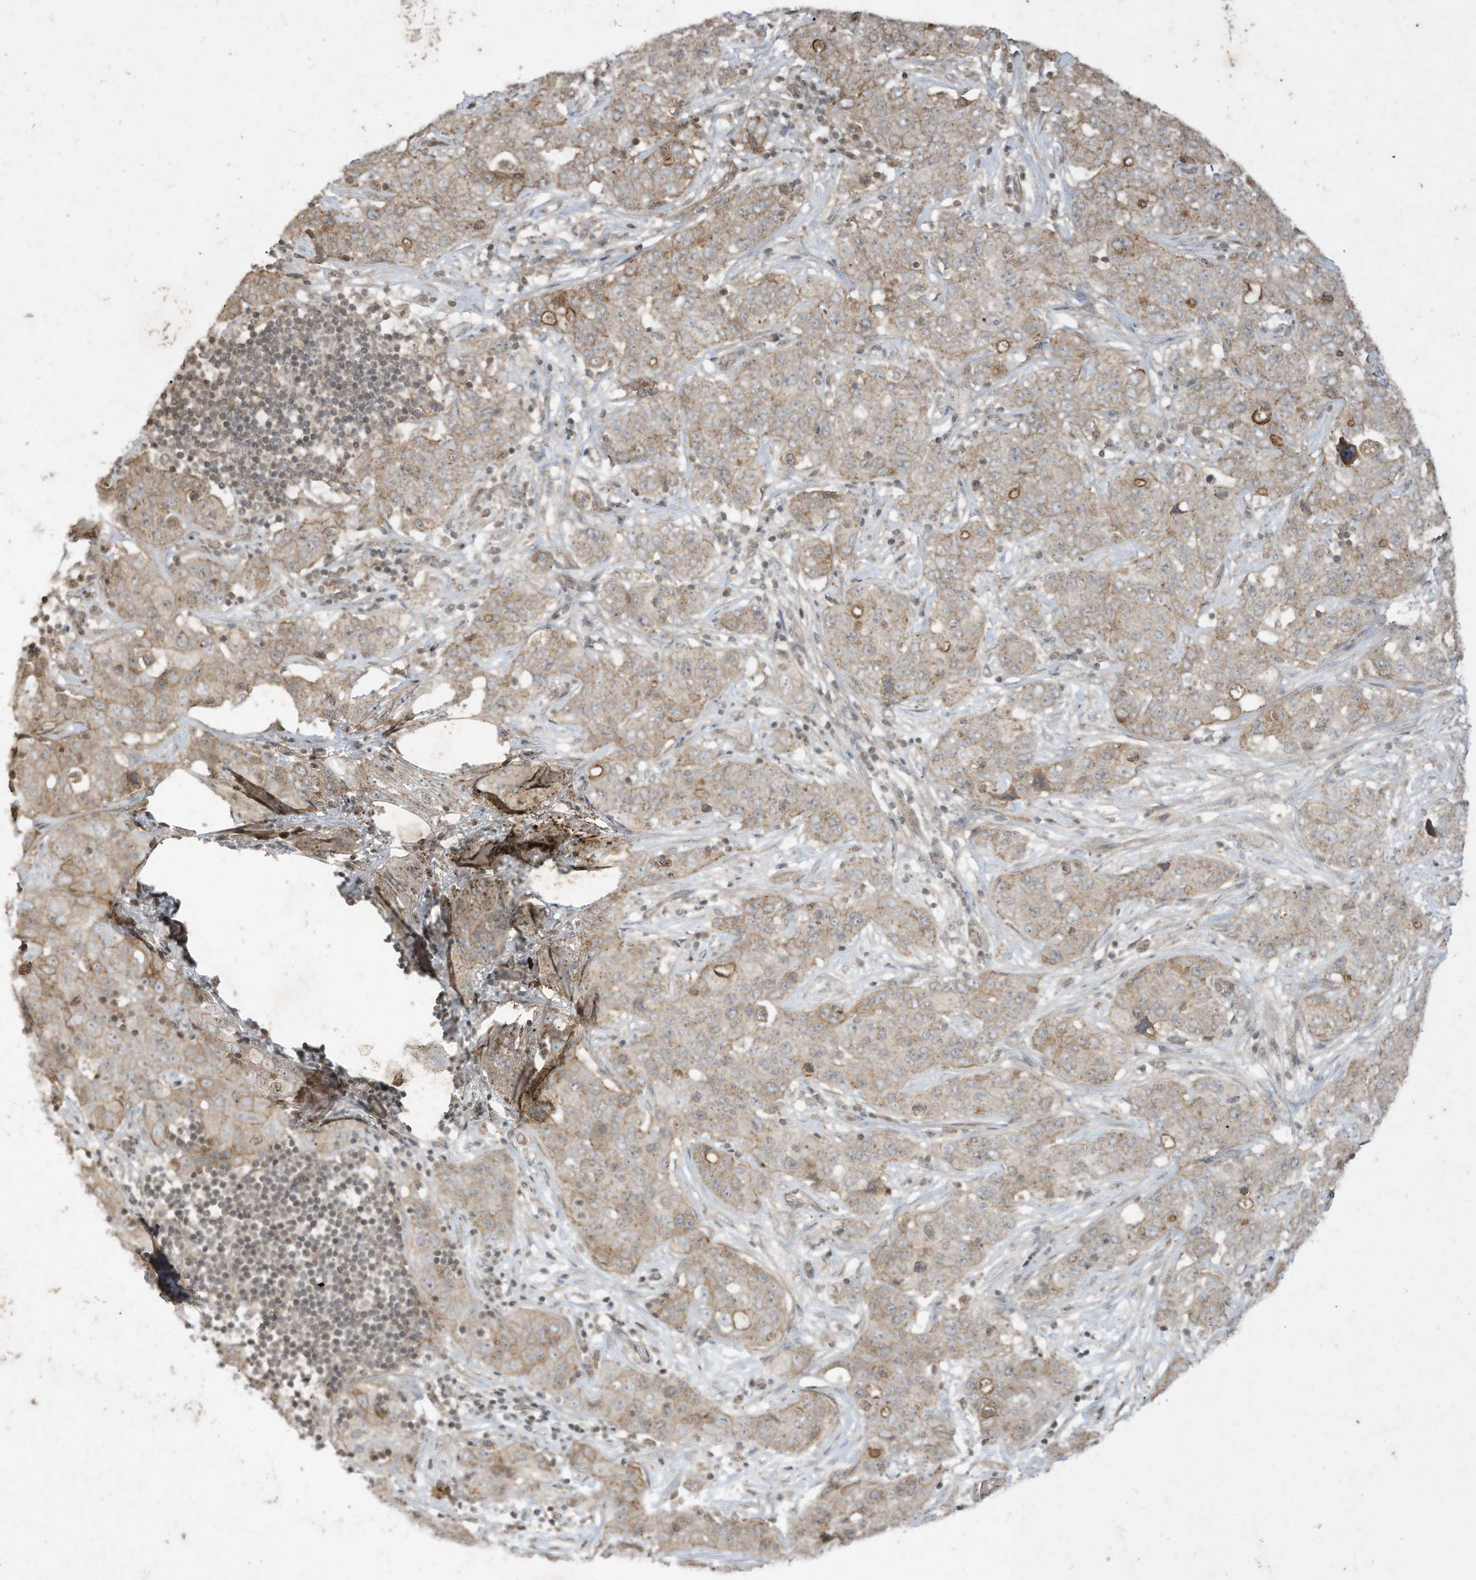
{"staining": {"intensity": "moderate", "quantity": "25%-75%", "location": "cytoplasmic/membranous"}, "tissue": "stomach cancer", "cell_type": "Tumor cells", "image_type": "cancer", "snomed": [{"axis": "morphology", "description": "Normal tissue, NOS"}, {"axis": "morphology", "description": "Adenocarcinoma, NOS"}, {"axis": "topography", "description": "Lymph node"}, {"axis": "topography", "description": "Stomach"}], "caption": "Stomach cancer (adenocarcinoma) was stained to show a protein in brown. There is medium levels of moderate cytoplasmic/membranous staining in approximately 25%-75% of tumor cells. The staining was performed using DAB (3,3'-diaminobenzidine), with brown indicating positive protein expression. Nuclei are stained blue with hematoxylin.", "gene": "MATN2", "patient": {"sex": "male", "age": 48}}